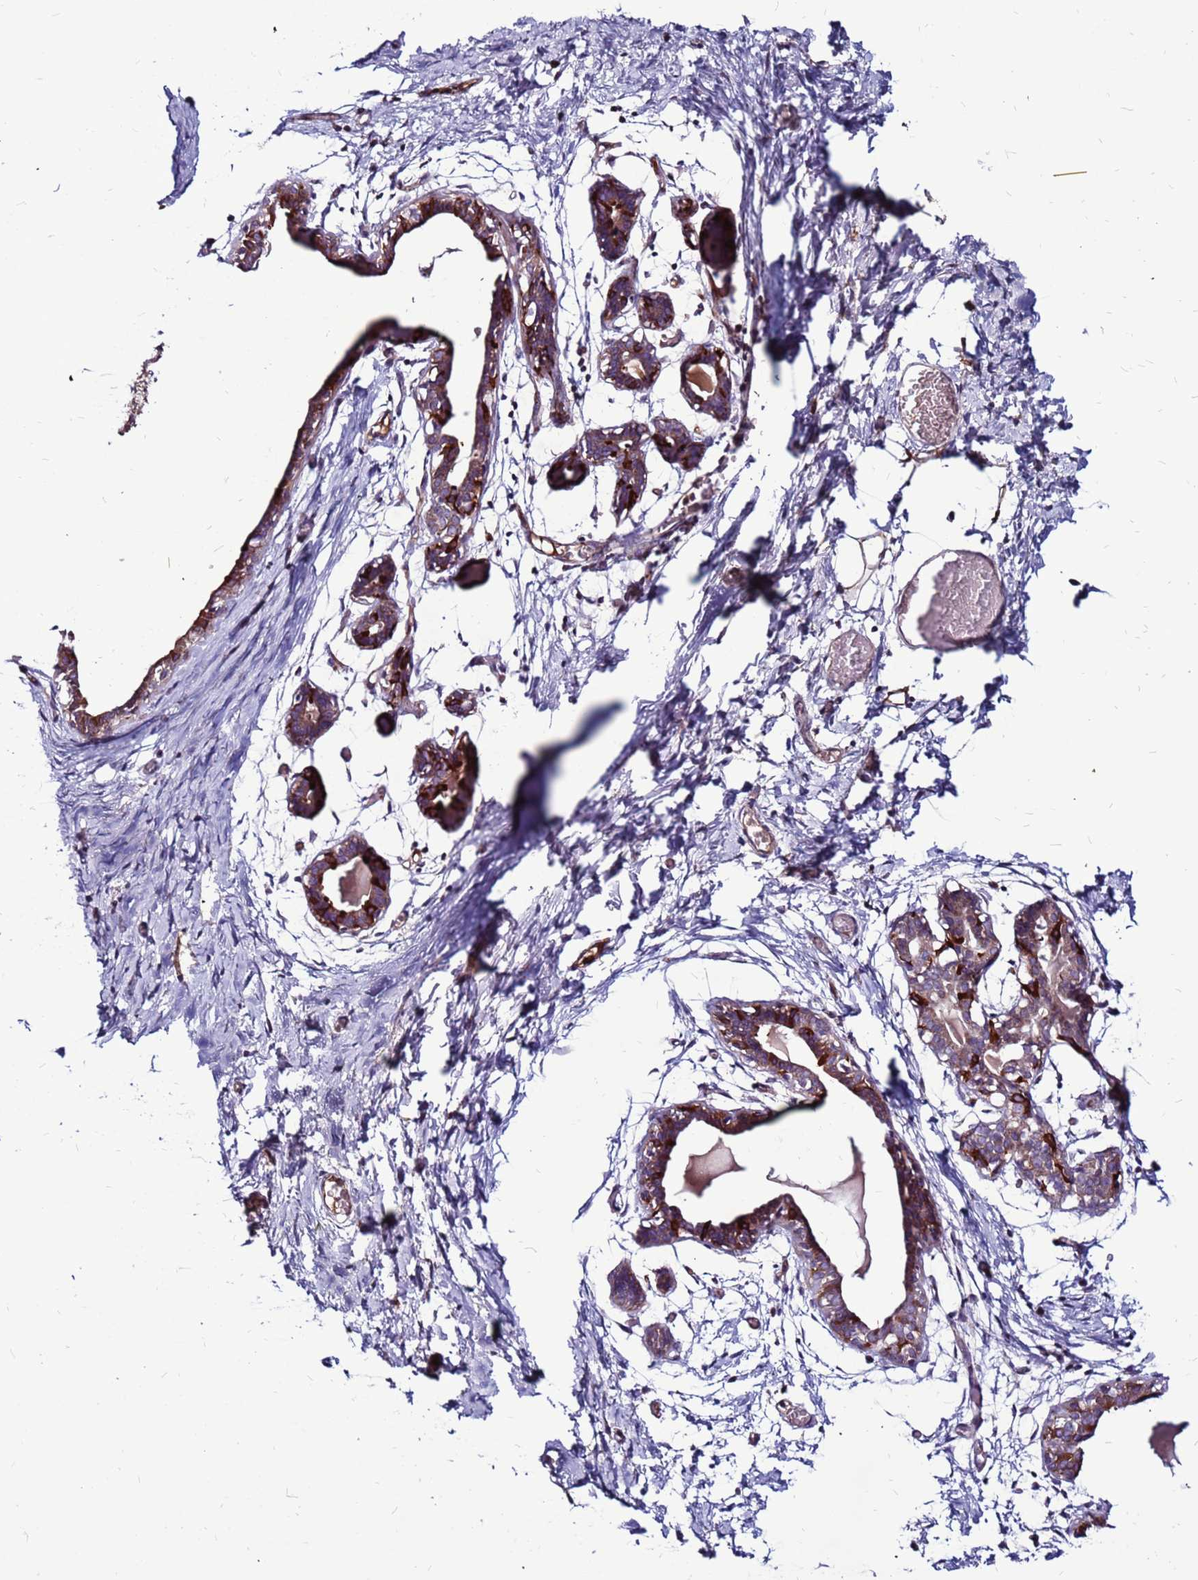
{"staining": {"intensity": "negative", "quantity": "none", "location": "none"}, "tissue": "breast", "cell_type": "Adipocytes", "image_type": "normal", "snomed": [{"axis": "morphology", "description": "Normal tissue, NOS"}, {"axis": "topography", "description": "Breast"}], "caption": "The image displays no significant positivity in adipocytes of breast. (DAB (3,3'-diaminobenzidine) immunohistochemistry visualized using brightfield microscopy, high magnification).", "gene": "CCDC71", "patient": {"sex": "female", "age": 27}}